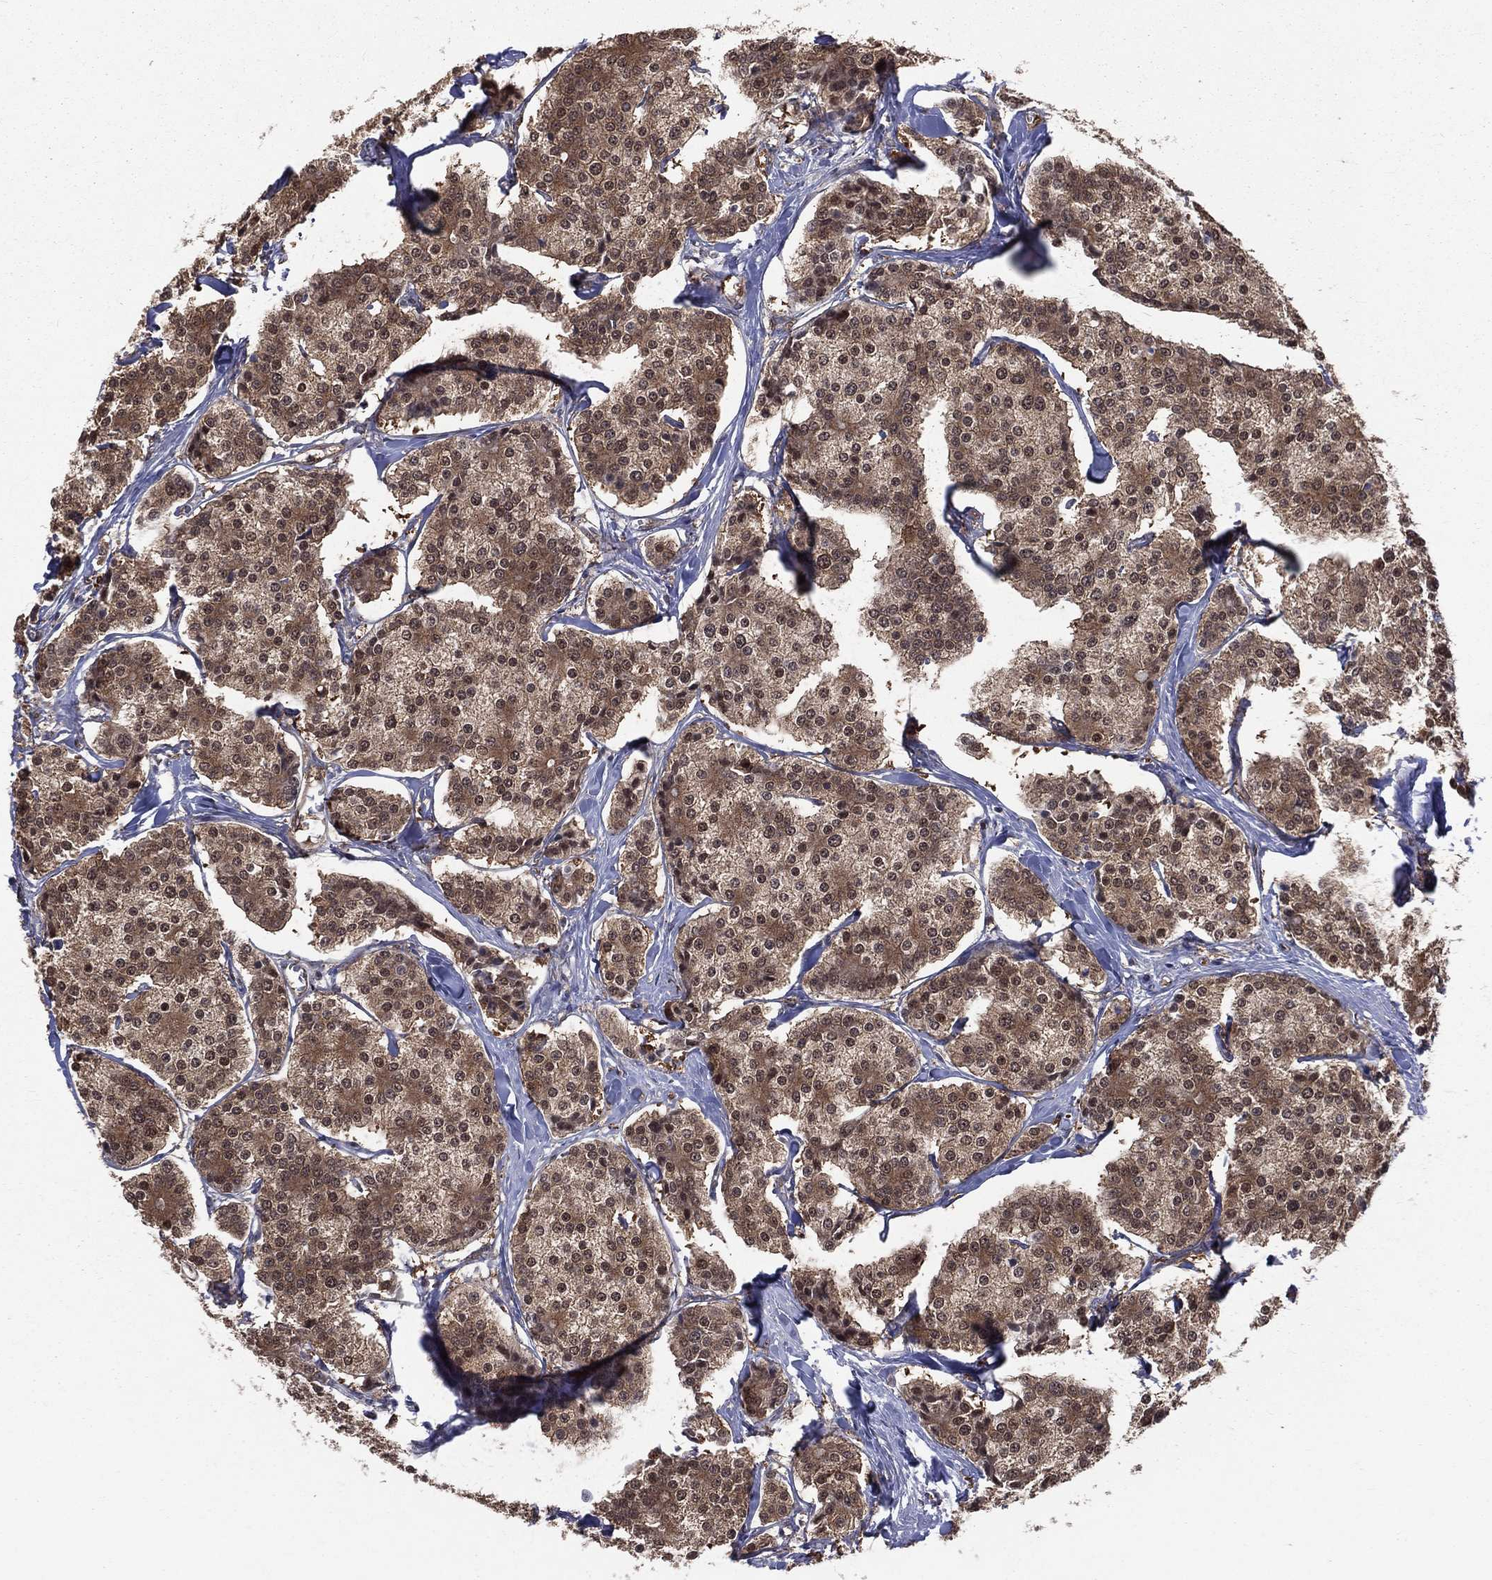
{"staining": {"intensity": "moderate", "quantity": ">75%", "location": "cytoplasmic/membranous,nuclear"}, "tissue": "carcinoid", "cell_type": "Tumor cells", "image_type": "cancer", "snomed": [{"axis": "morphology", "description": "Carcinoid, malignant, NOS"}, {"axis": "topography", "description": "Small intestine"}], "caption": "High-power microscopy captured an IHC micrograph of carcinoid, revealing moderate cytoplasmic/membranous and nuclear staining in about >75% of tumor cells. The staining was performed using DAB (3,3'-diaminobenzidine), with brown indicating positive protein expression. Nuclei are stained blue with hematoxylin.", "gene": "GMPR2", "patient": {"sex": "female", "age": 65}}